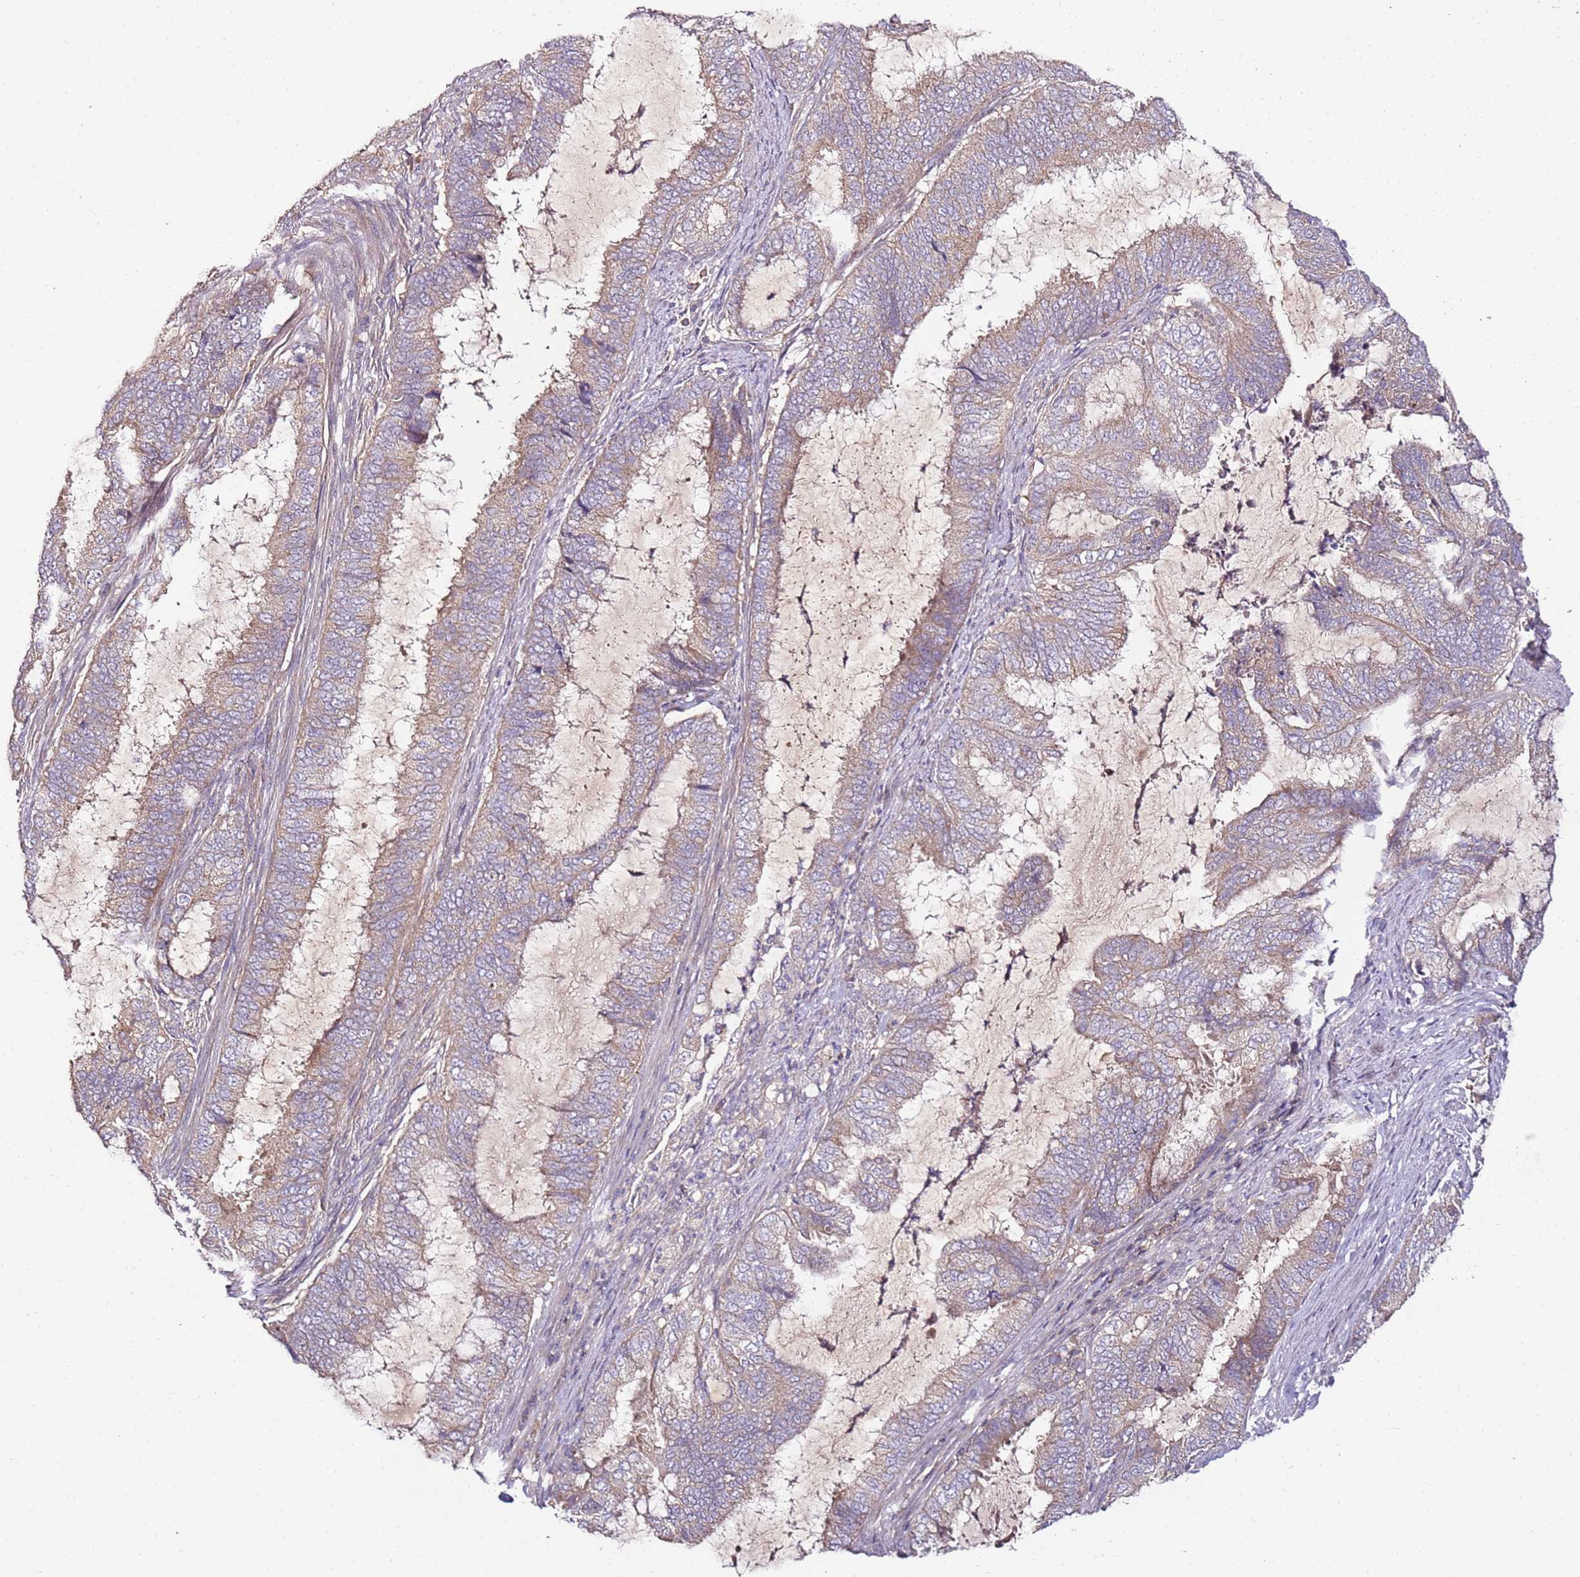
{"staining": {"intensity": "weak", "quantity": "<25%", "location": "cytoplasmic/membranous"}, "tissue": "endometrial cancer", "cell_type": "Tumor cells", "image_type": "cancer", "snomed": [{"axis": "morphology", "description": "Adenocarcinoma, NOS"}, {"axis": "topography", "description": "Endometrium"}], "caption": "Immunohistochemical staining of endometrial adenocarcinoma demonstrates no significant staining in tumor cells.", "gene": "KRTAP21-3", "patient": {"sex": "female", "age": 51}}